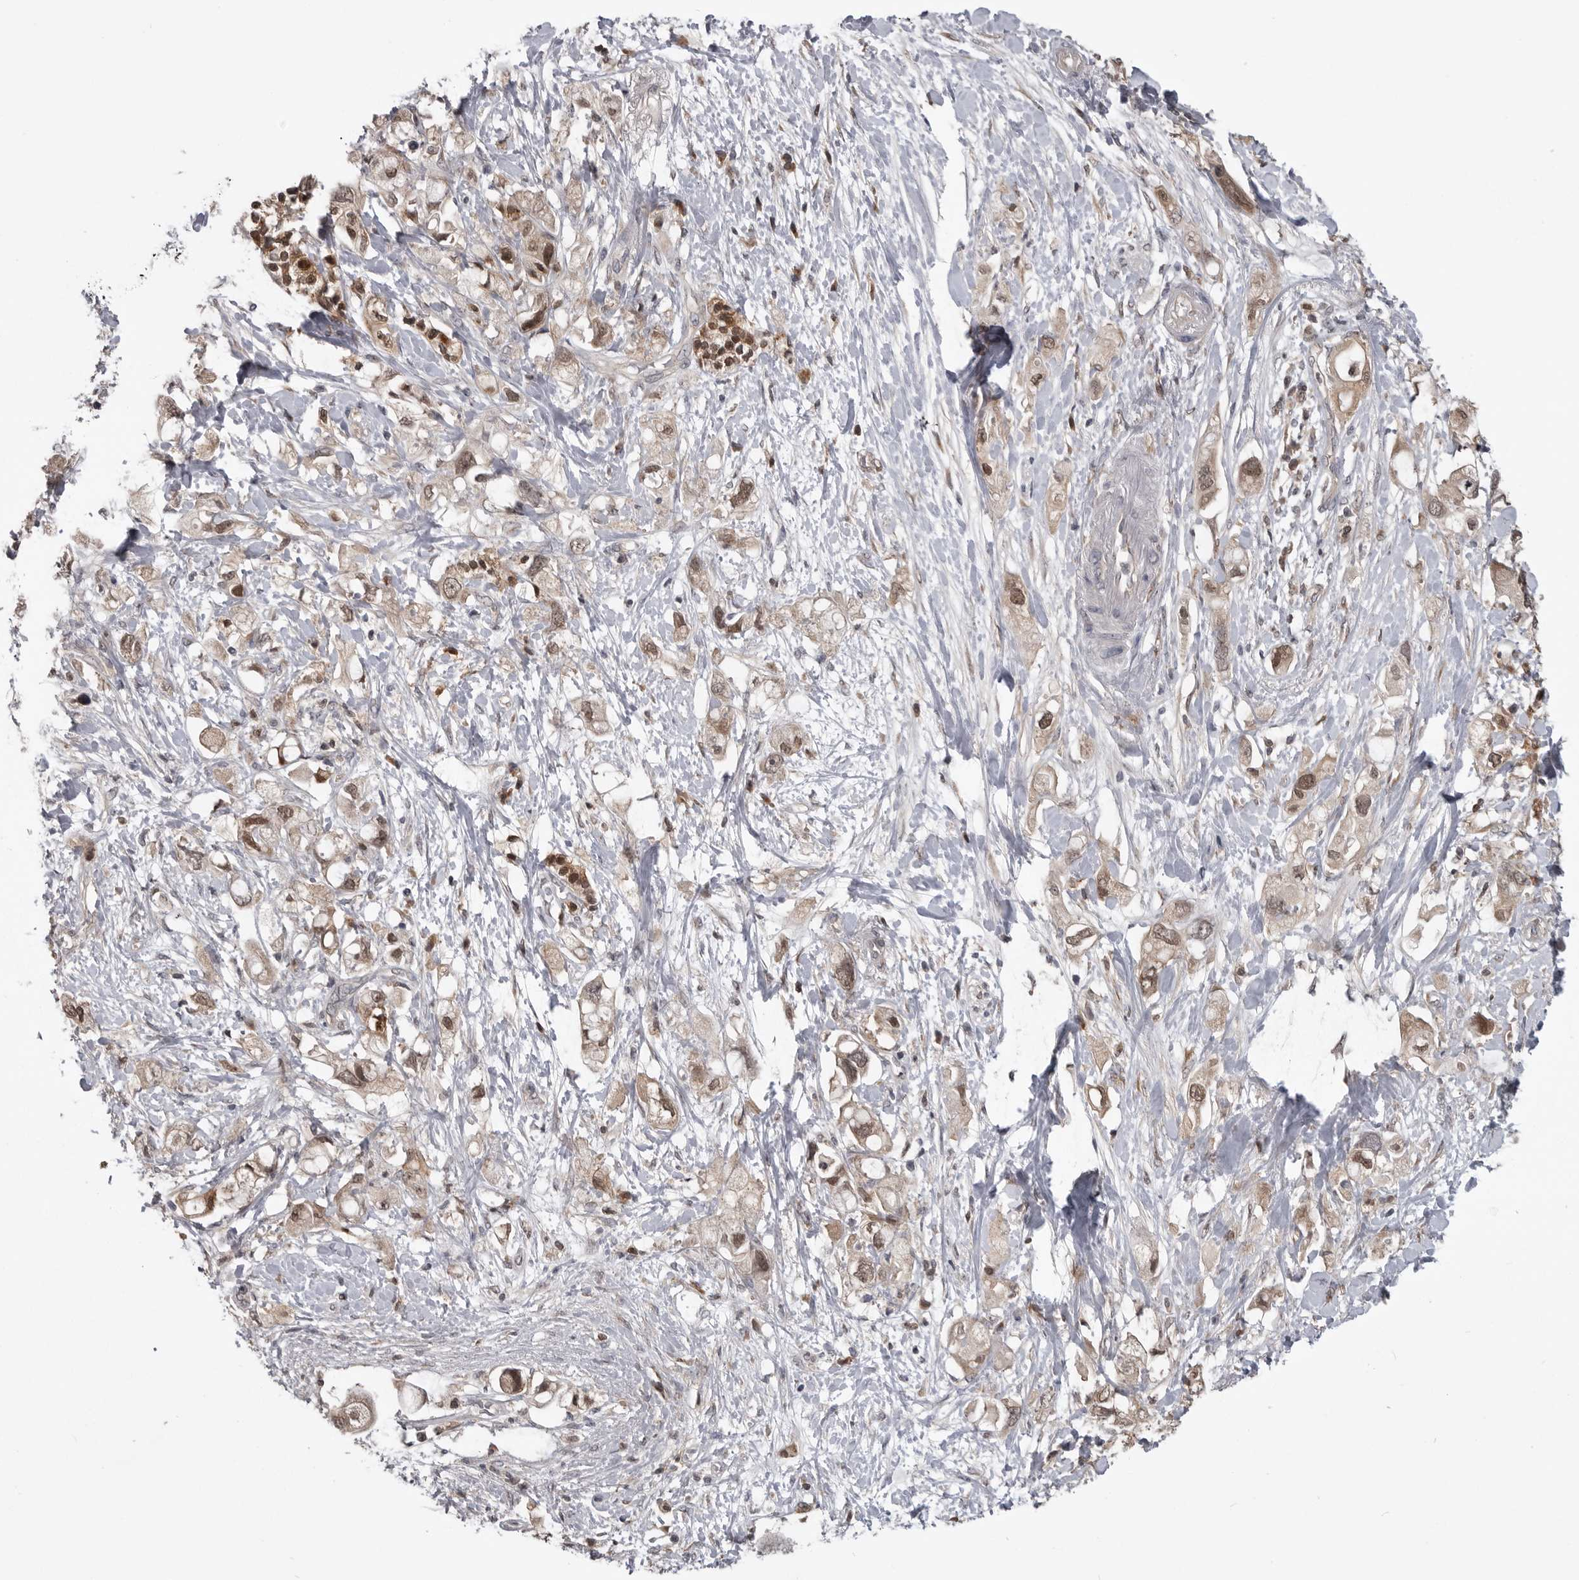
{"staining": {"intensity": "moderate", "quantity": ">75%", "location": "cytoplasmic/membranous,nuclear"}, "tissue": "pancreatic cancer", "cell_type": "Tumor cells", "image_type": "cancer", "snomed": [{"axis": "morphology", "description": "Adenocarcinoma, NOS"}, {"axis": "topography", "description": "Pancreas"}], "caption": "Immunohistochemical staining of pancreatic cancer demonstrates moderate cytoplasmic/membranous and nuclear protein expression in about >75% of tumor cells.", "gene": "MAPK13", "patient": {"sex": "female", "age": 56}}